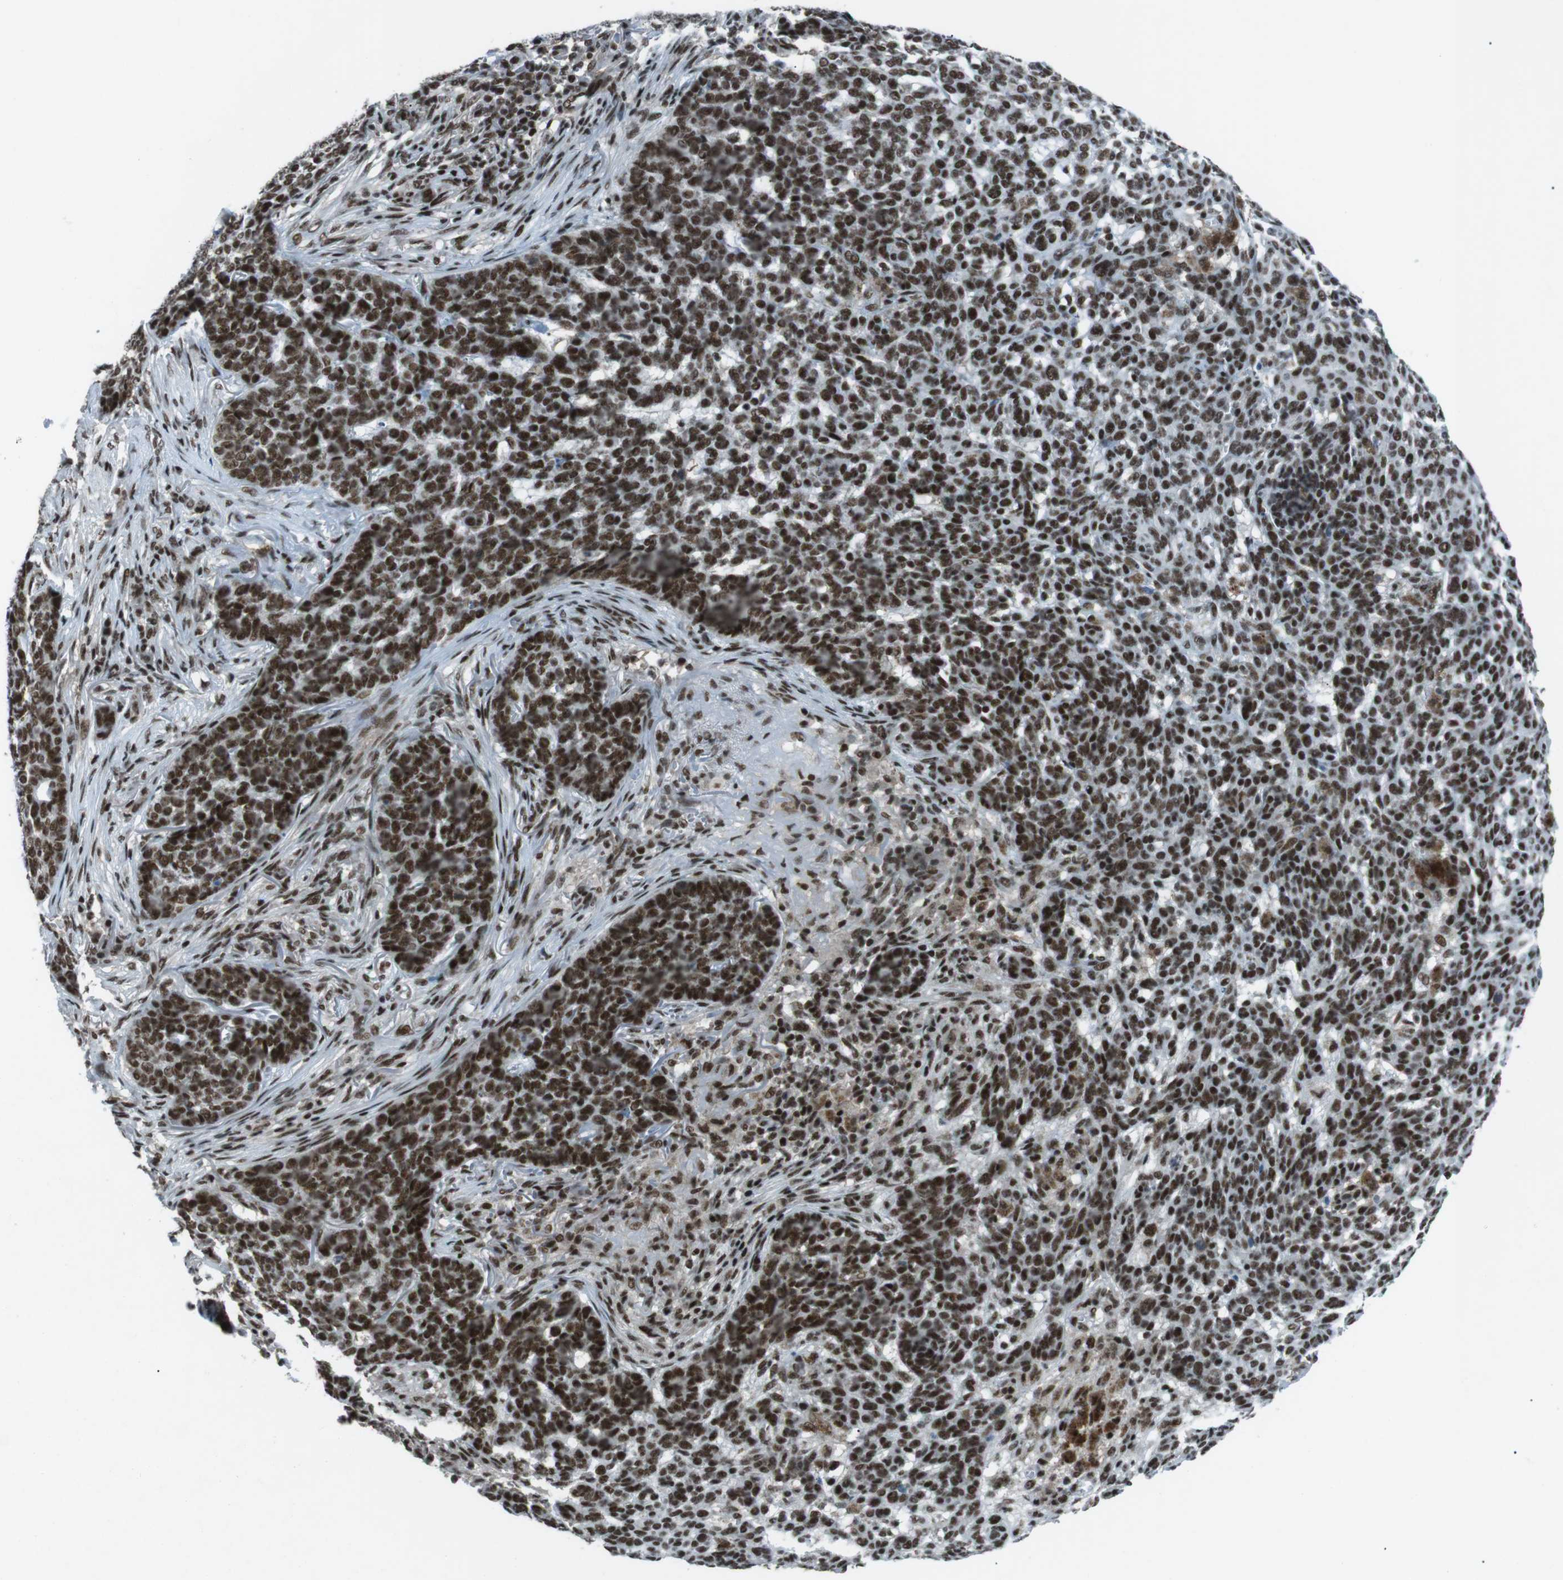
{"staining": {"intensity": "strong", "quantity": ">75%", "location": "nuclear"}, "tissue": "skin cancer", "cell_type": "Tumor cells", "image_type": "cancer", "snomed": [{"axis": "morphology", "description": "Basal cell carcinoma"}, {"axis": "topography", "description": "Skin"}], "caption": "Immunohistochemistry histopathology image of neoplastic tissue: skin cancer (basal cell carcinoma) stained using IHC shows high levels of strong protein expression localized specifically in the nuclear of tumor cells, appearing as a nuclear brown color.", "gene": "TAF1", "patient": {"sex": "male", "age": 85}}